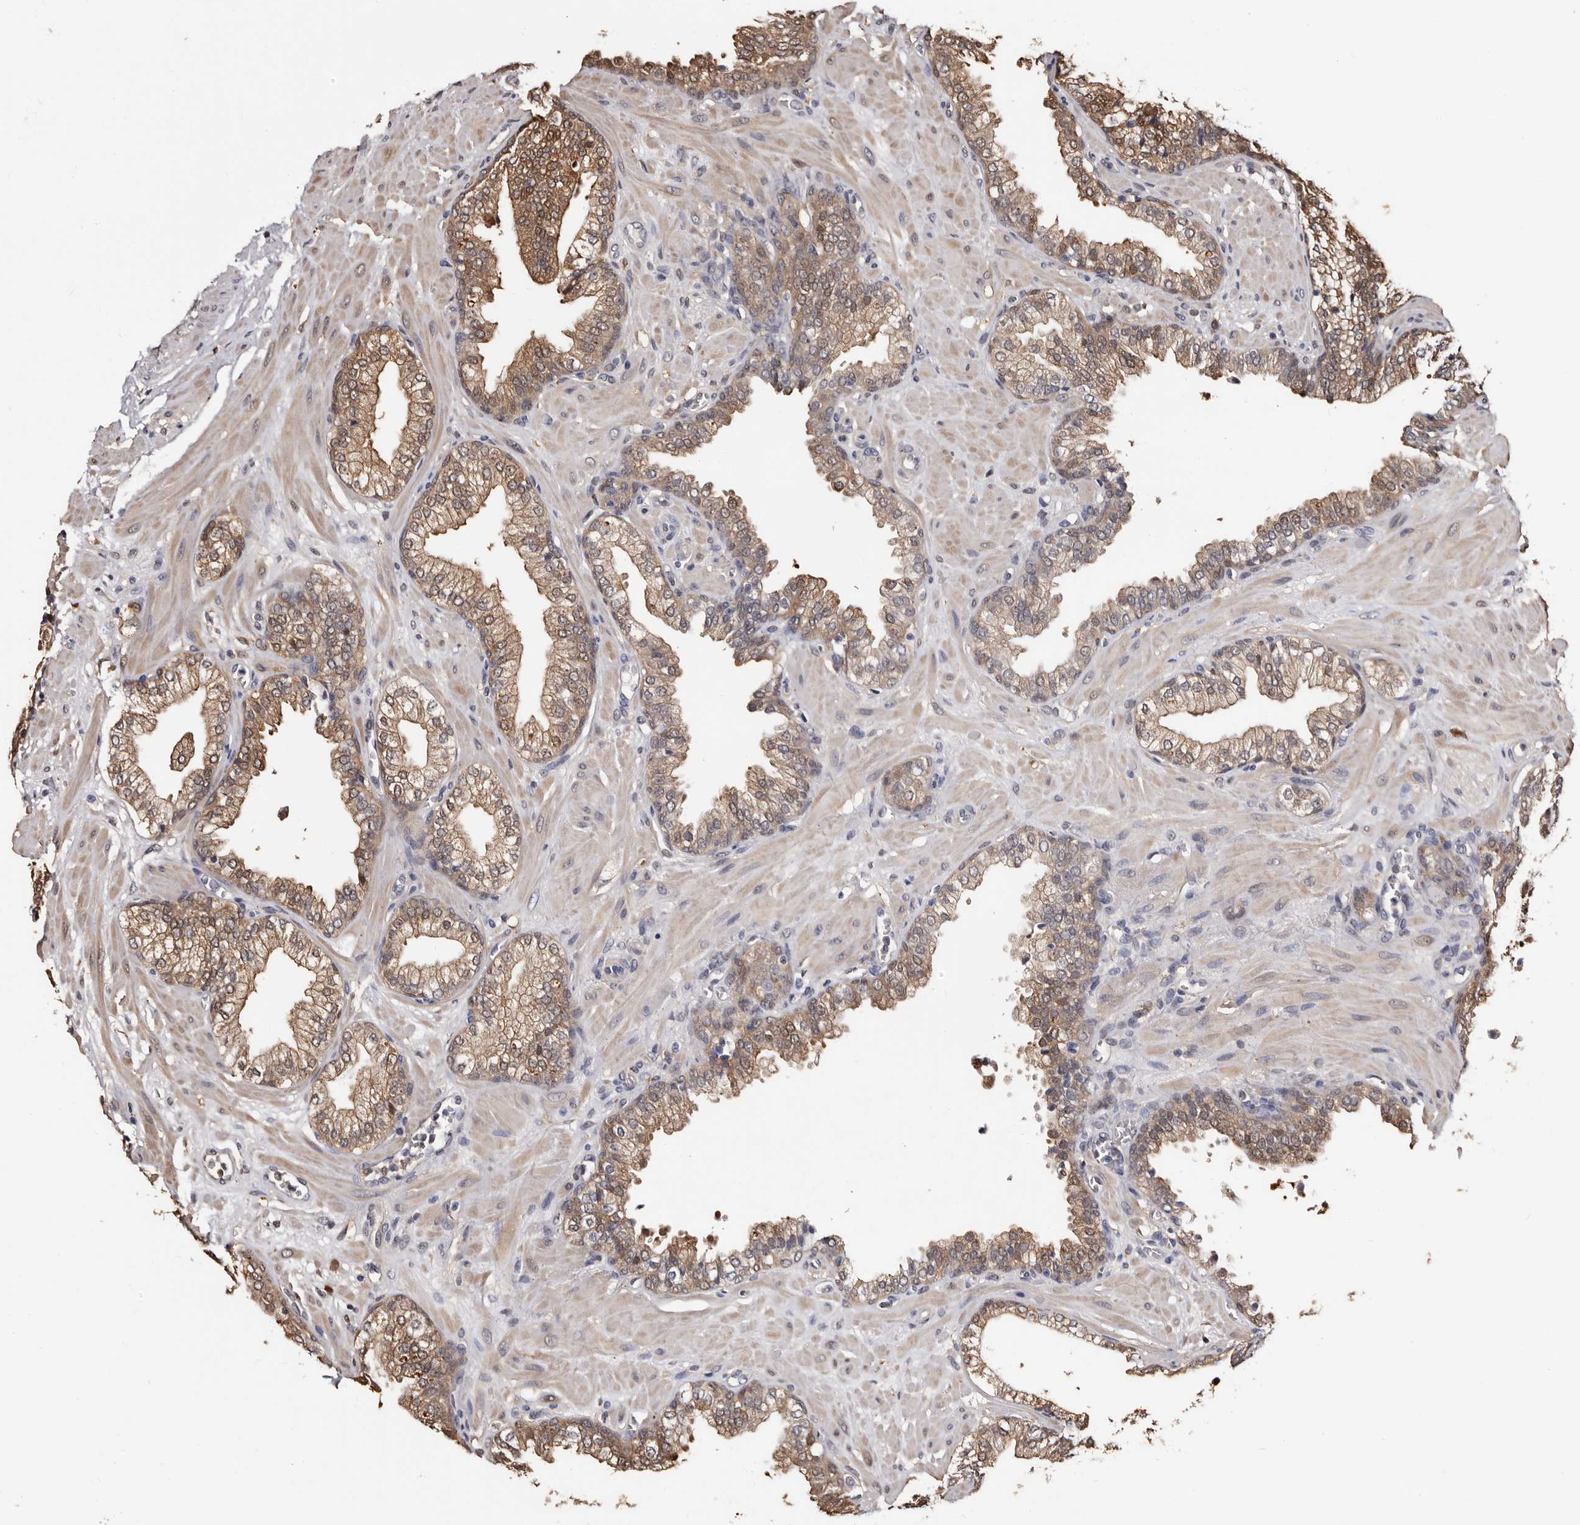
{"staining": {"intensity": "weak", "quantity": ">75%", "location": "cytoplasmic/membranous"}, "tissue": "prostate", "cell_type": "Glandular cells", "image_type": "normal", "snomed": [{"axis": "morphology", "description": "Normal tissue, NOS"}, {"axis": "morphology", "description": "Urothelial carcinoma, Low grade"}, {"axis": "topography", "description": "Urinary bladder"}, {"axis": "topography", "description": "Prostate"}], "caption": "Prostate stained with IHC displays weak cytoplasmic/membranous expression in about >75% of glandular cells. The protein of interest is shown in brown color, while the nuclei are stained blue.", "gene": "DNPH1", "patient": {"sex": "male", "age": 60}}